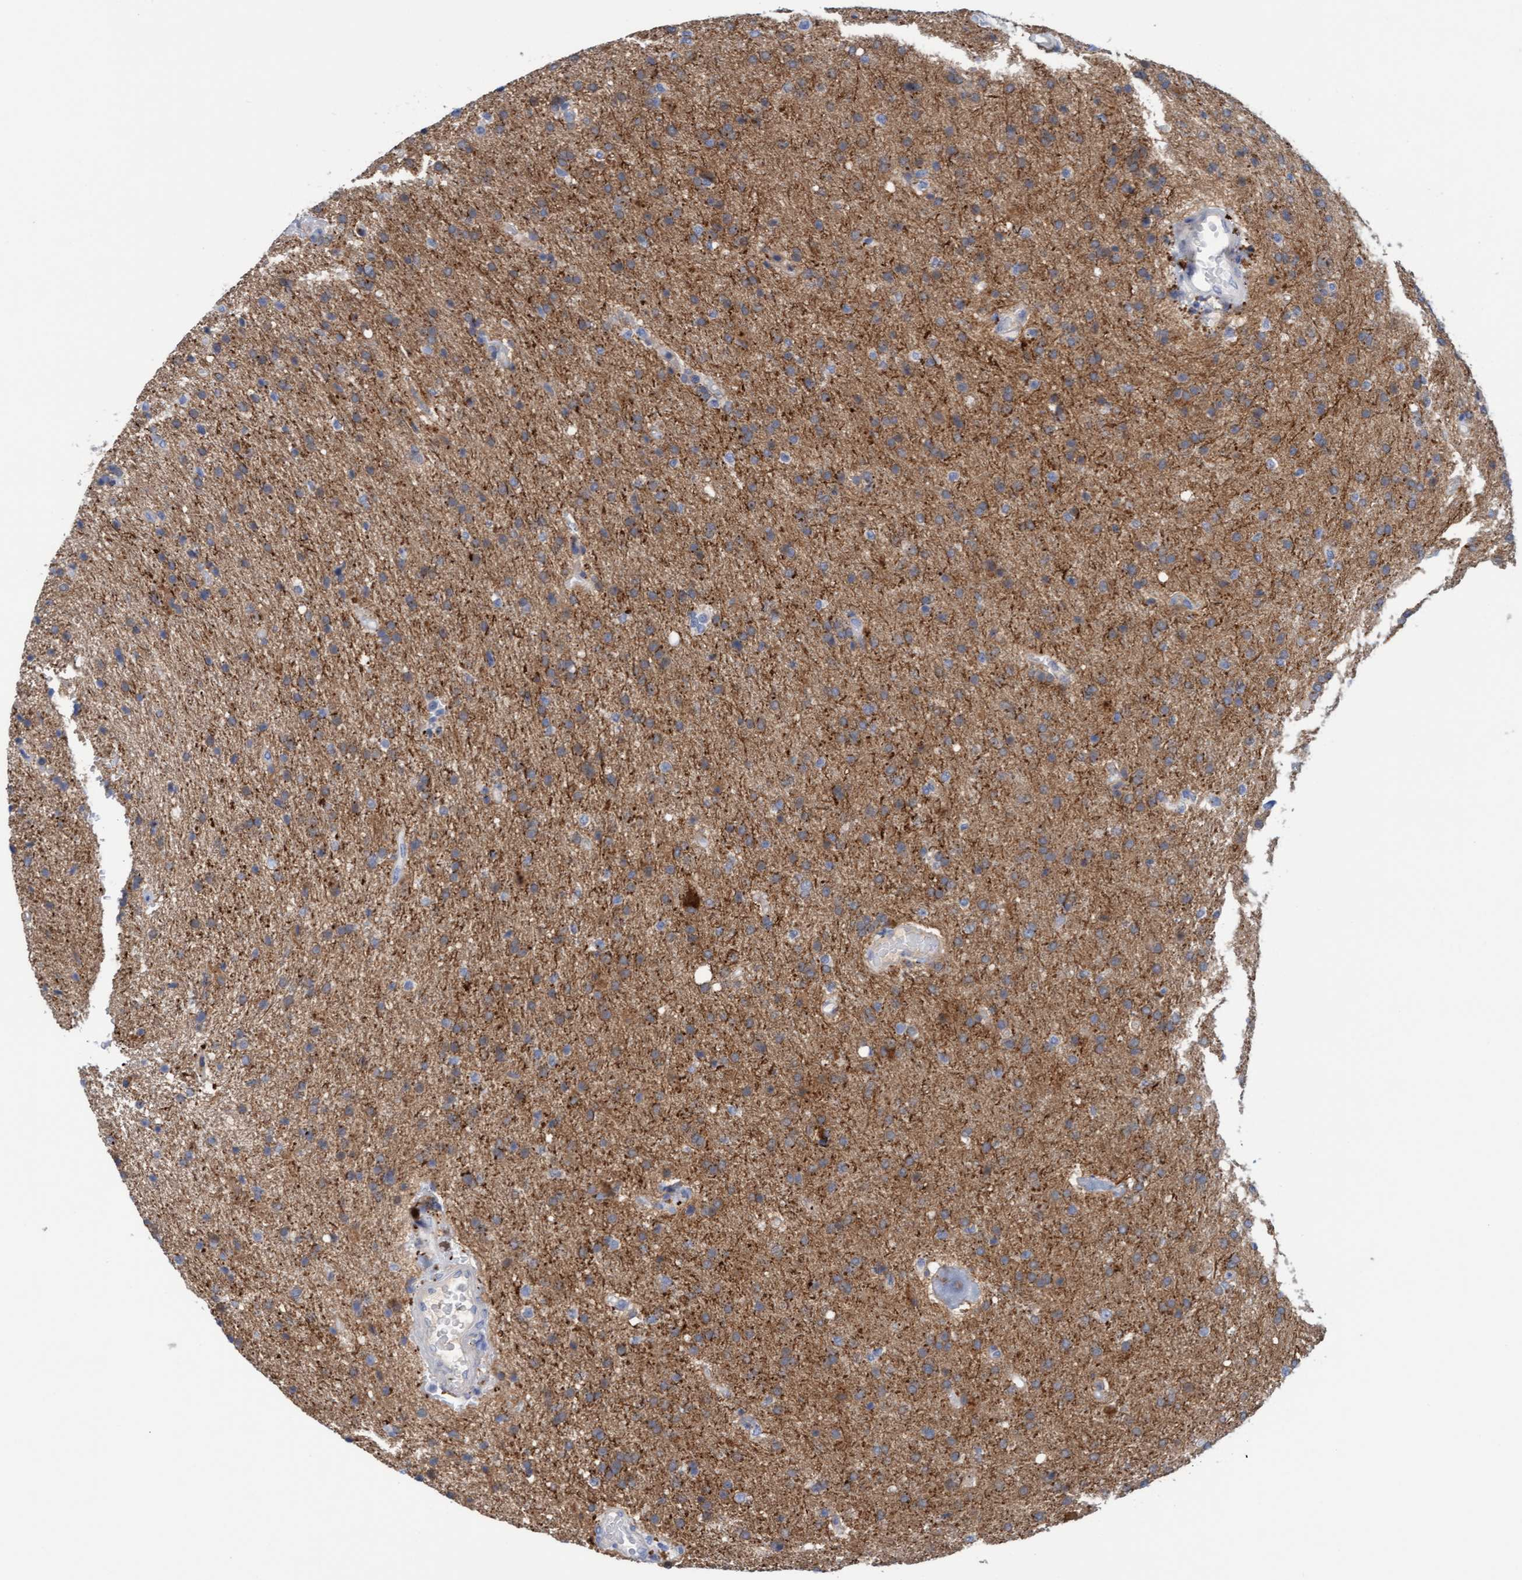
{"staining": {"intensity": "weak", "quantity": ">75%", "location": "cytoplasmic/membranous"}, "tissue": "glioma", "cell_type": "Tumor cells", "image_type": "cancer", "snomed": [{"axis": "morphology", "description": "Glioma, malignant, High grade"}, {"axis": "topography", "description": "Brain"}], "caption": "This is an image of IHC staining of malignant glioma (high-grade), which shows weak positivity in the cytoplasmic/membranous of tumor cells.", "gene": "KLHL11", "patient": {"sex": "male", "age": 72}}